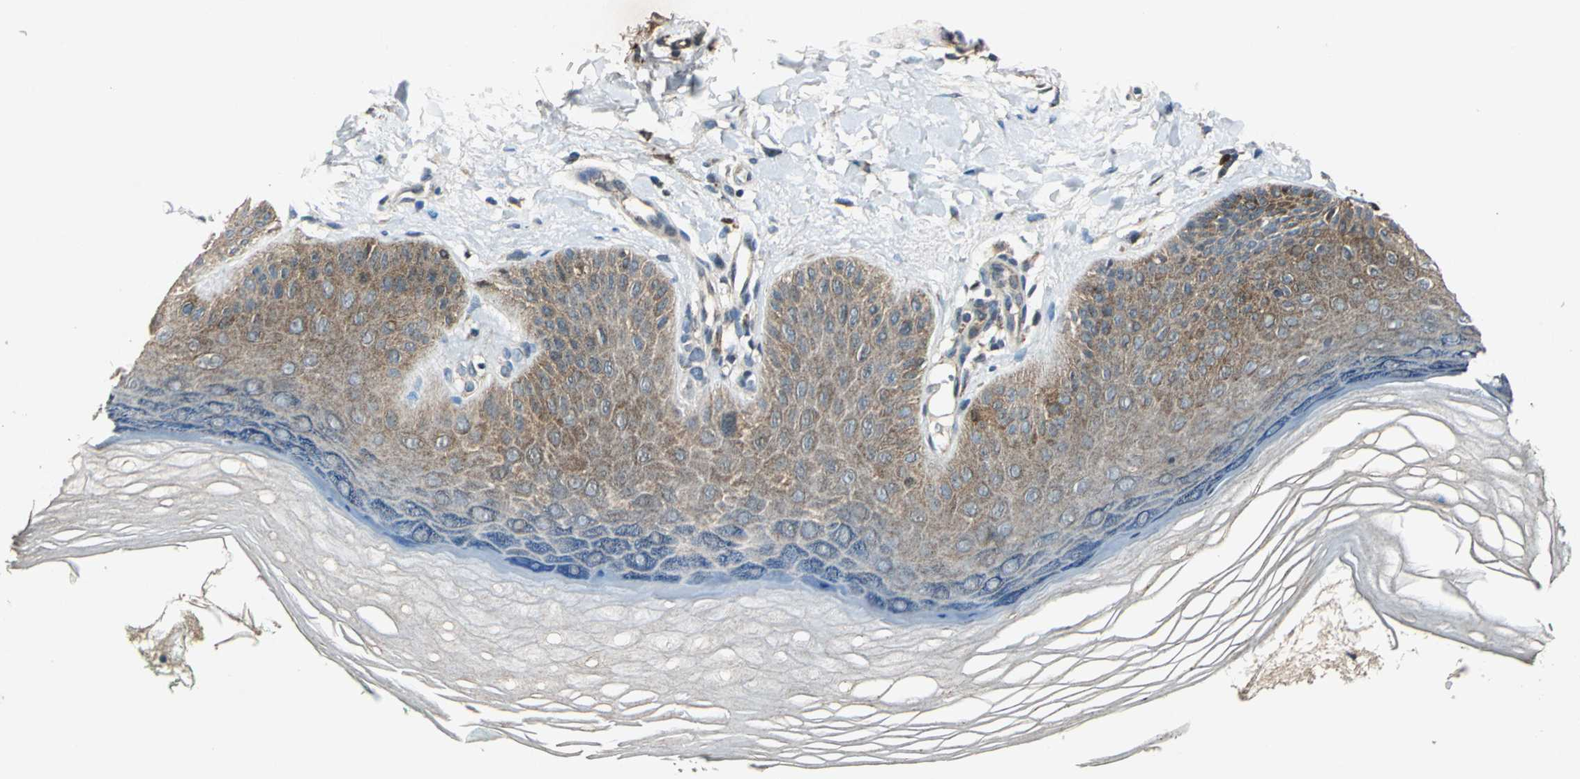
{"staining": {"intensity": "negative", "quantity": "none", "location": "none"}, "tissue": "skin", "cell_type": "Fibroblasts", "image_type": "normal", "snomed": [{"axis": "morphology", "description": "Normal tissue, NOS"}, {"axis": "topography", "description": "Skin"}], "caption": "The micrograph exhibits no staining of fibroblasts in unremarkable skin.", "gene": "AHSA1", "patient": {"sex": "male", "age": 26}}